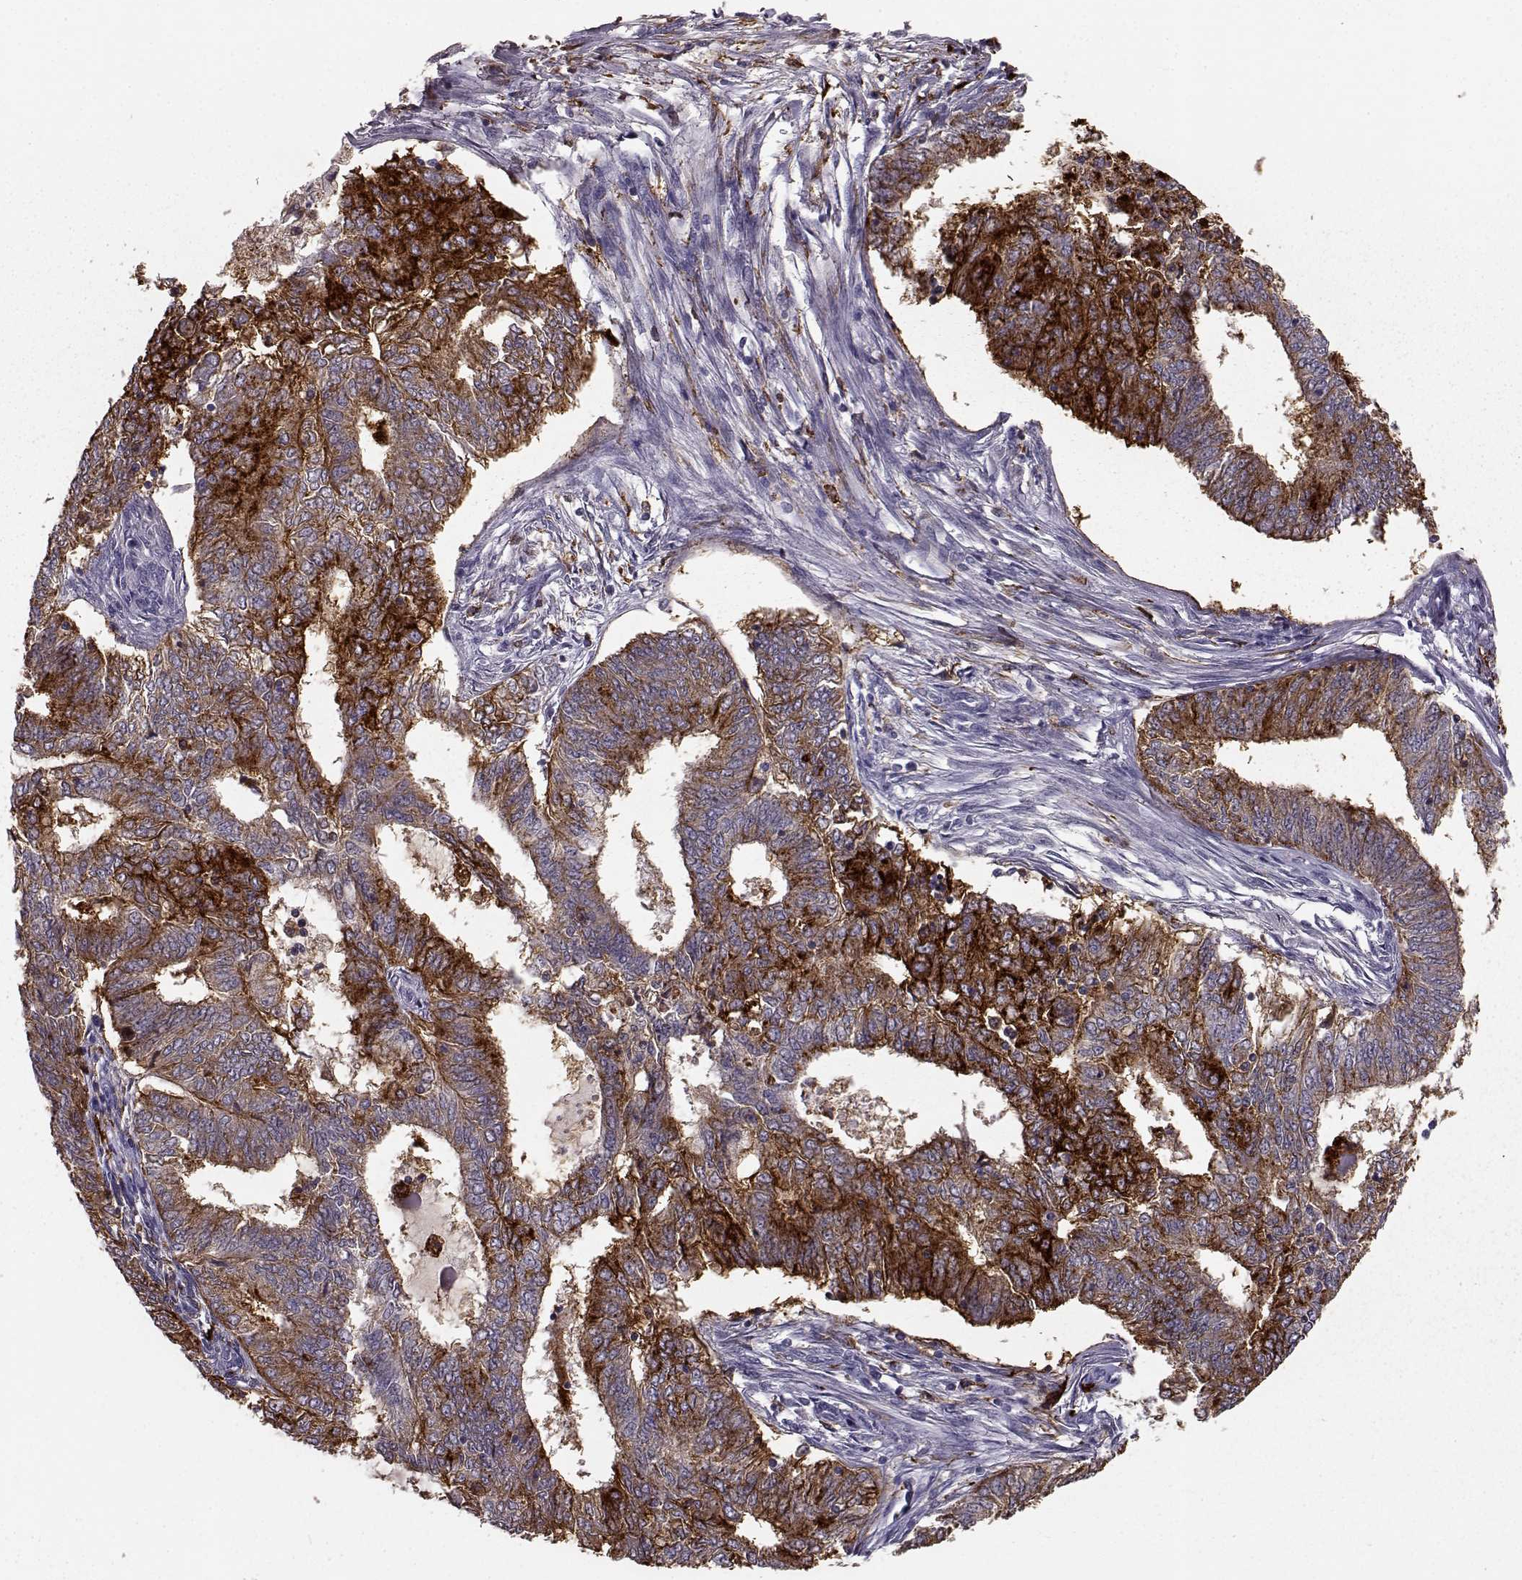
{"staining": {"intensity": "moderate", "quantity": "25%-75%", "location": "cytoplasmic/membranous"}, "tissue": "endometrial cancer", "cell_type": "Tumor cells", "image_type": "cancer", "snomed": [{"axis": "morphology", "description": "Adenocarcinoma, NOS"}, {"axis": "topography", "description": "Endometrium"}], "caption": "Tumor cells show moderate cytoplasmic/membranous expression in approximately 25%-75% of cells in endometrial cancer (adenocarcinoma). Using DAB (brown) and hematoxylin (blue) stains, captured at high magnification using brightfield microscopy.", "gene": "CCNF", "patient": {"sex": "female", "age": 62}}